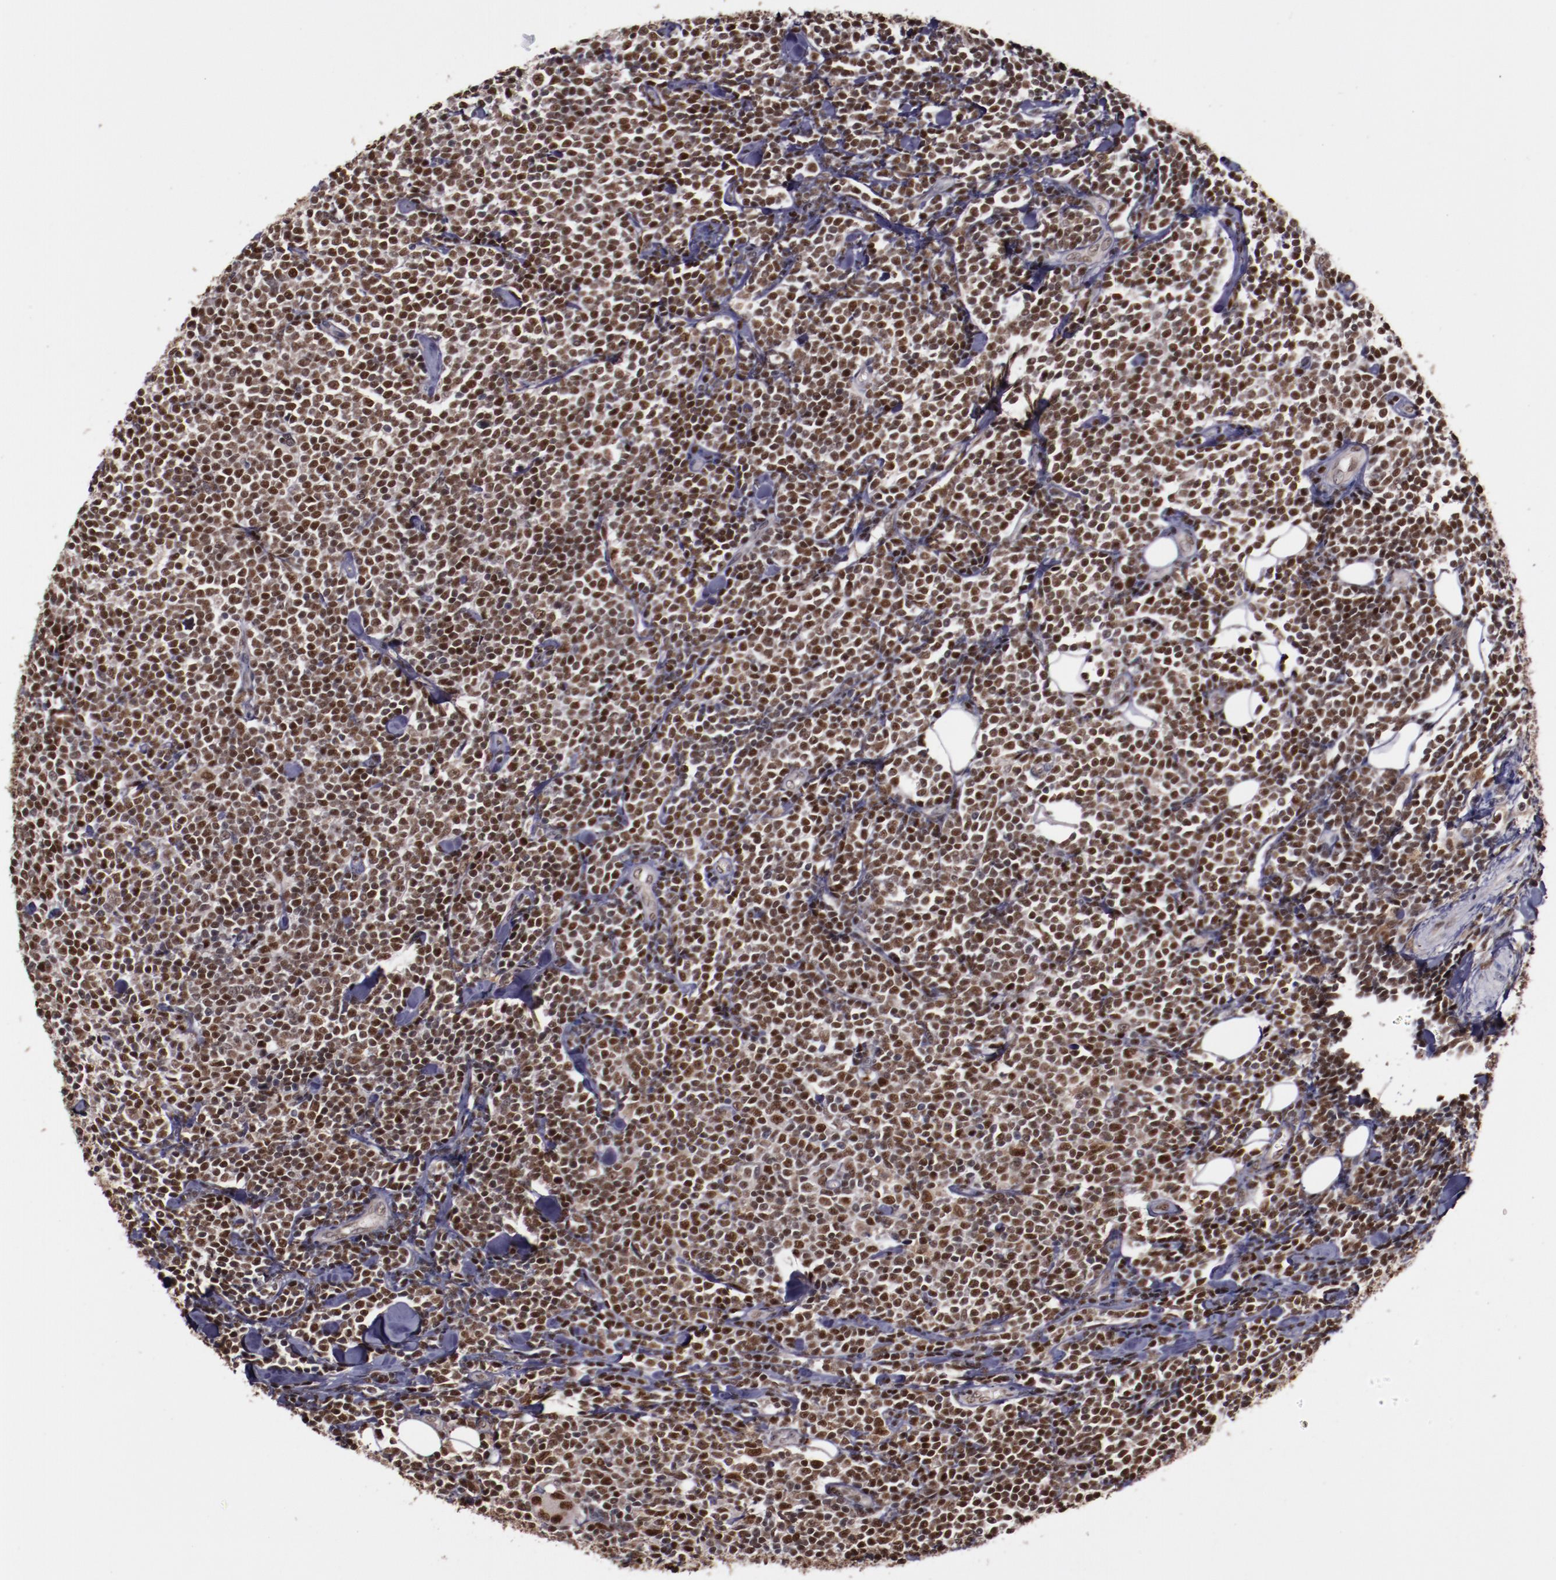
{"staining": {"intensity": "strong", "quantity": "25%-75%", "location": "cytoplasmic/membranous,nuclear"}, "tissue": "lymphoma", "cell_type": "Tumor cells", "image_type": "cancer", "snomed": [{"axis": "morphology", "description": "Malignant lymphoma, non-Hodgkin's type, Low grade"}, {"axis": "topography", "description": "Soft tissue"}], "caption": "A high amount of strong cytoplasmic/membranous and nuclear expression is seen in about 25%-75% of tumor cells in low-grade malignant lymphoma, non-Hodgkin's type tissue. (brown staining indicates protein expression, while blue staining denotes nuclei).", "gene": "CHEK2", "patient": {"sex": "male", "age": 92}}